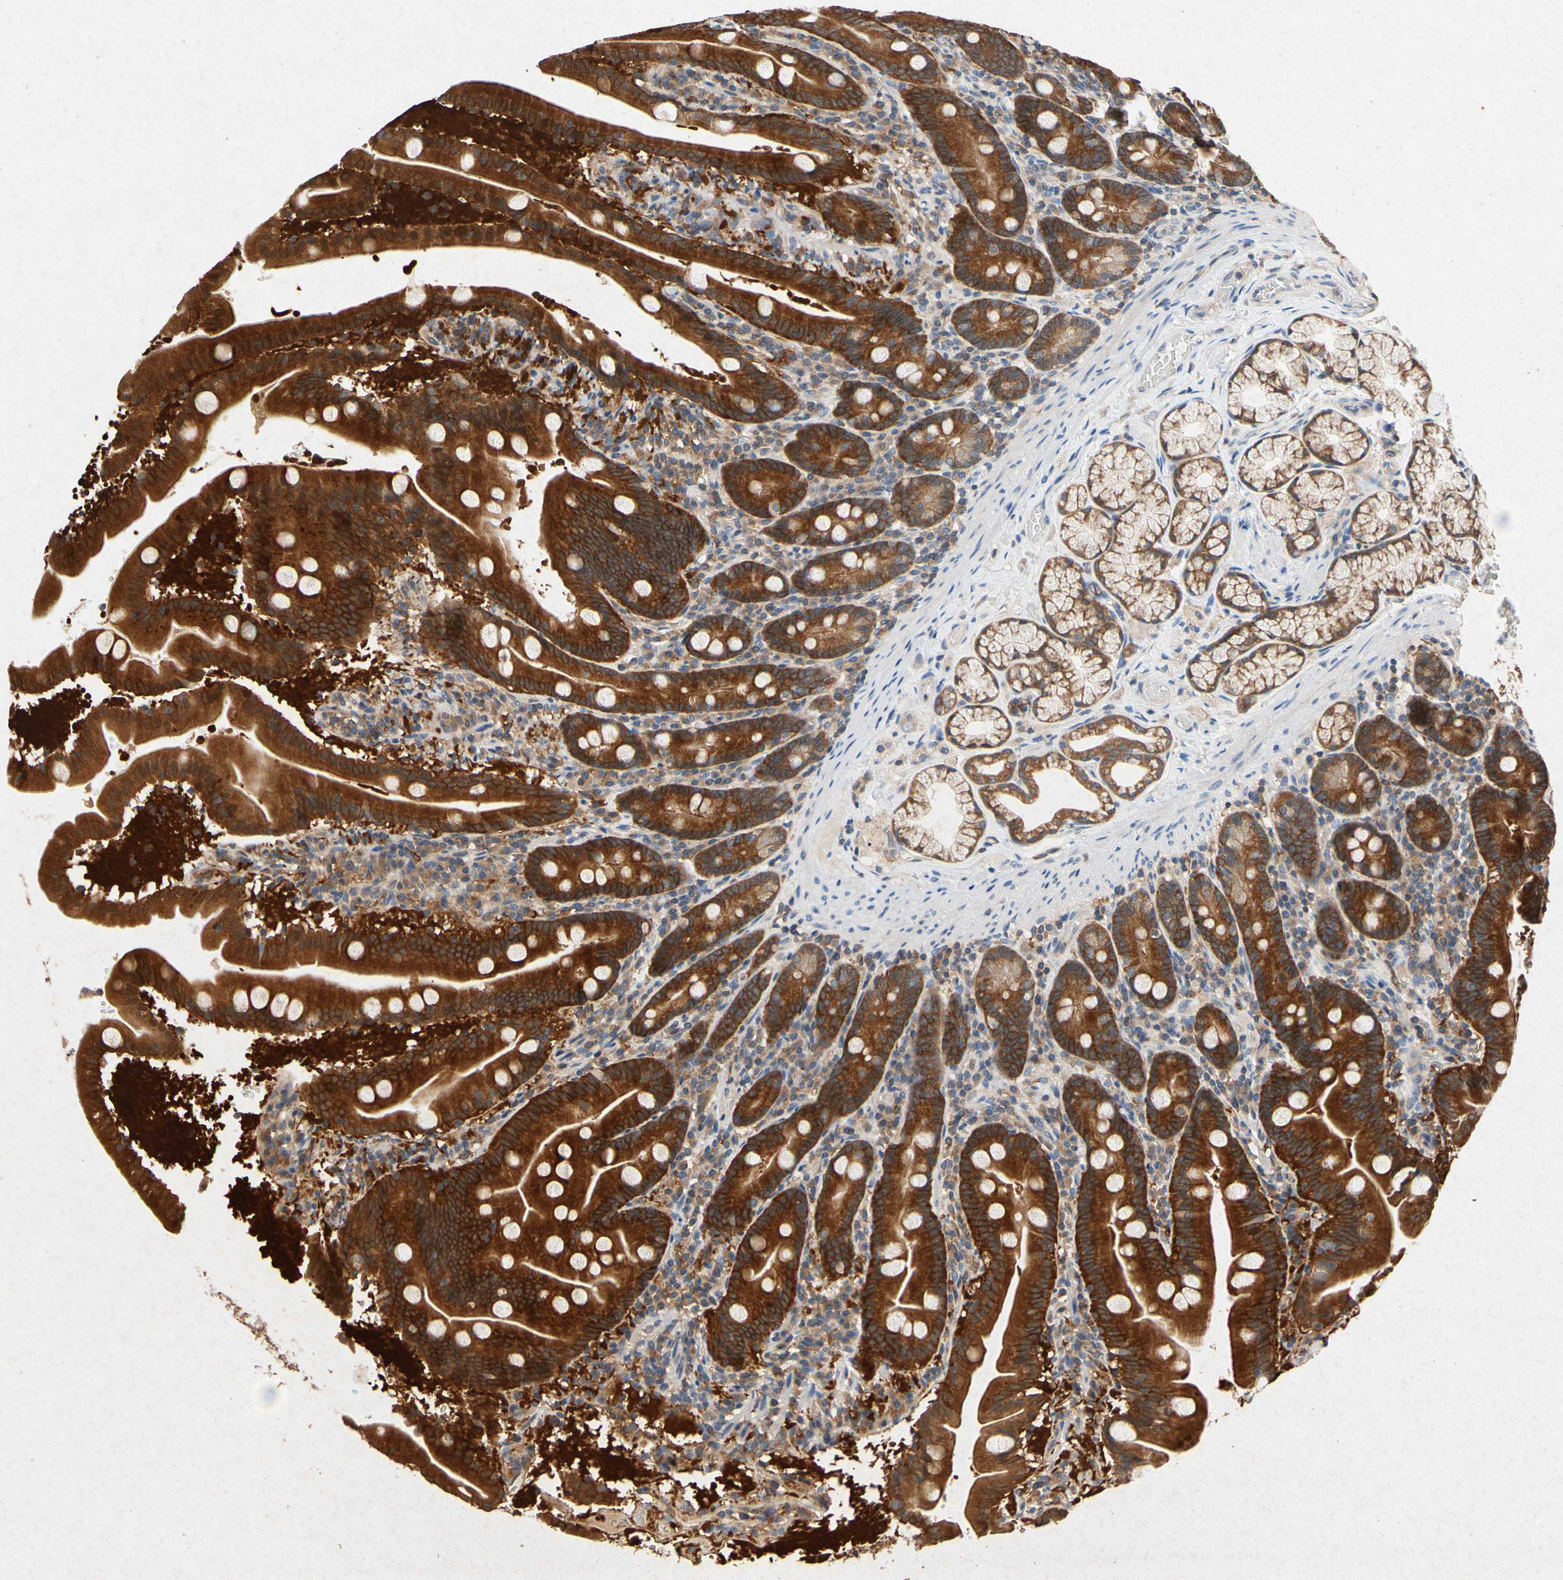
{"staining": {"intensity": "strong", "quantity": ">75%", "location": "cytoplasmic/membranous"}, "tissue": "duodenum", "cell_type": "Glandular cells", "image_type": "normal", "snomed": [{"axis": "morphology", "description": "Normal tissue, NOS"}, {"axis": "topography", "description": "Duodenum"}], "caption": "A high amount of strong cytoplasmic/membranous staining is present in about >75% of glandular cells in benign duodenum. (Brightfield microscopy of DAB IHC at high magnification).", "gene": "RPS6KA1", "patient": {"sex": "male", "age": 54}}